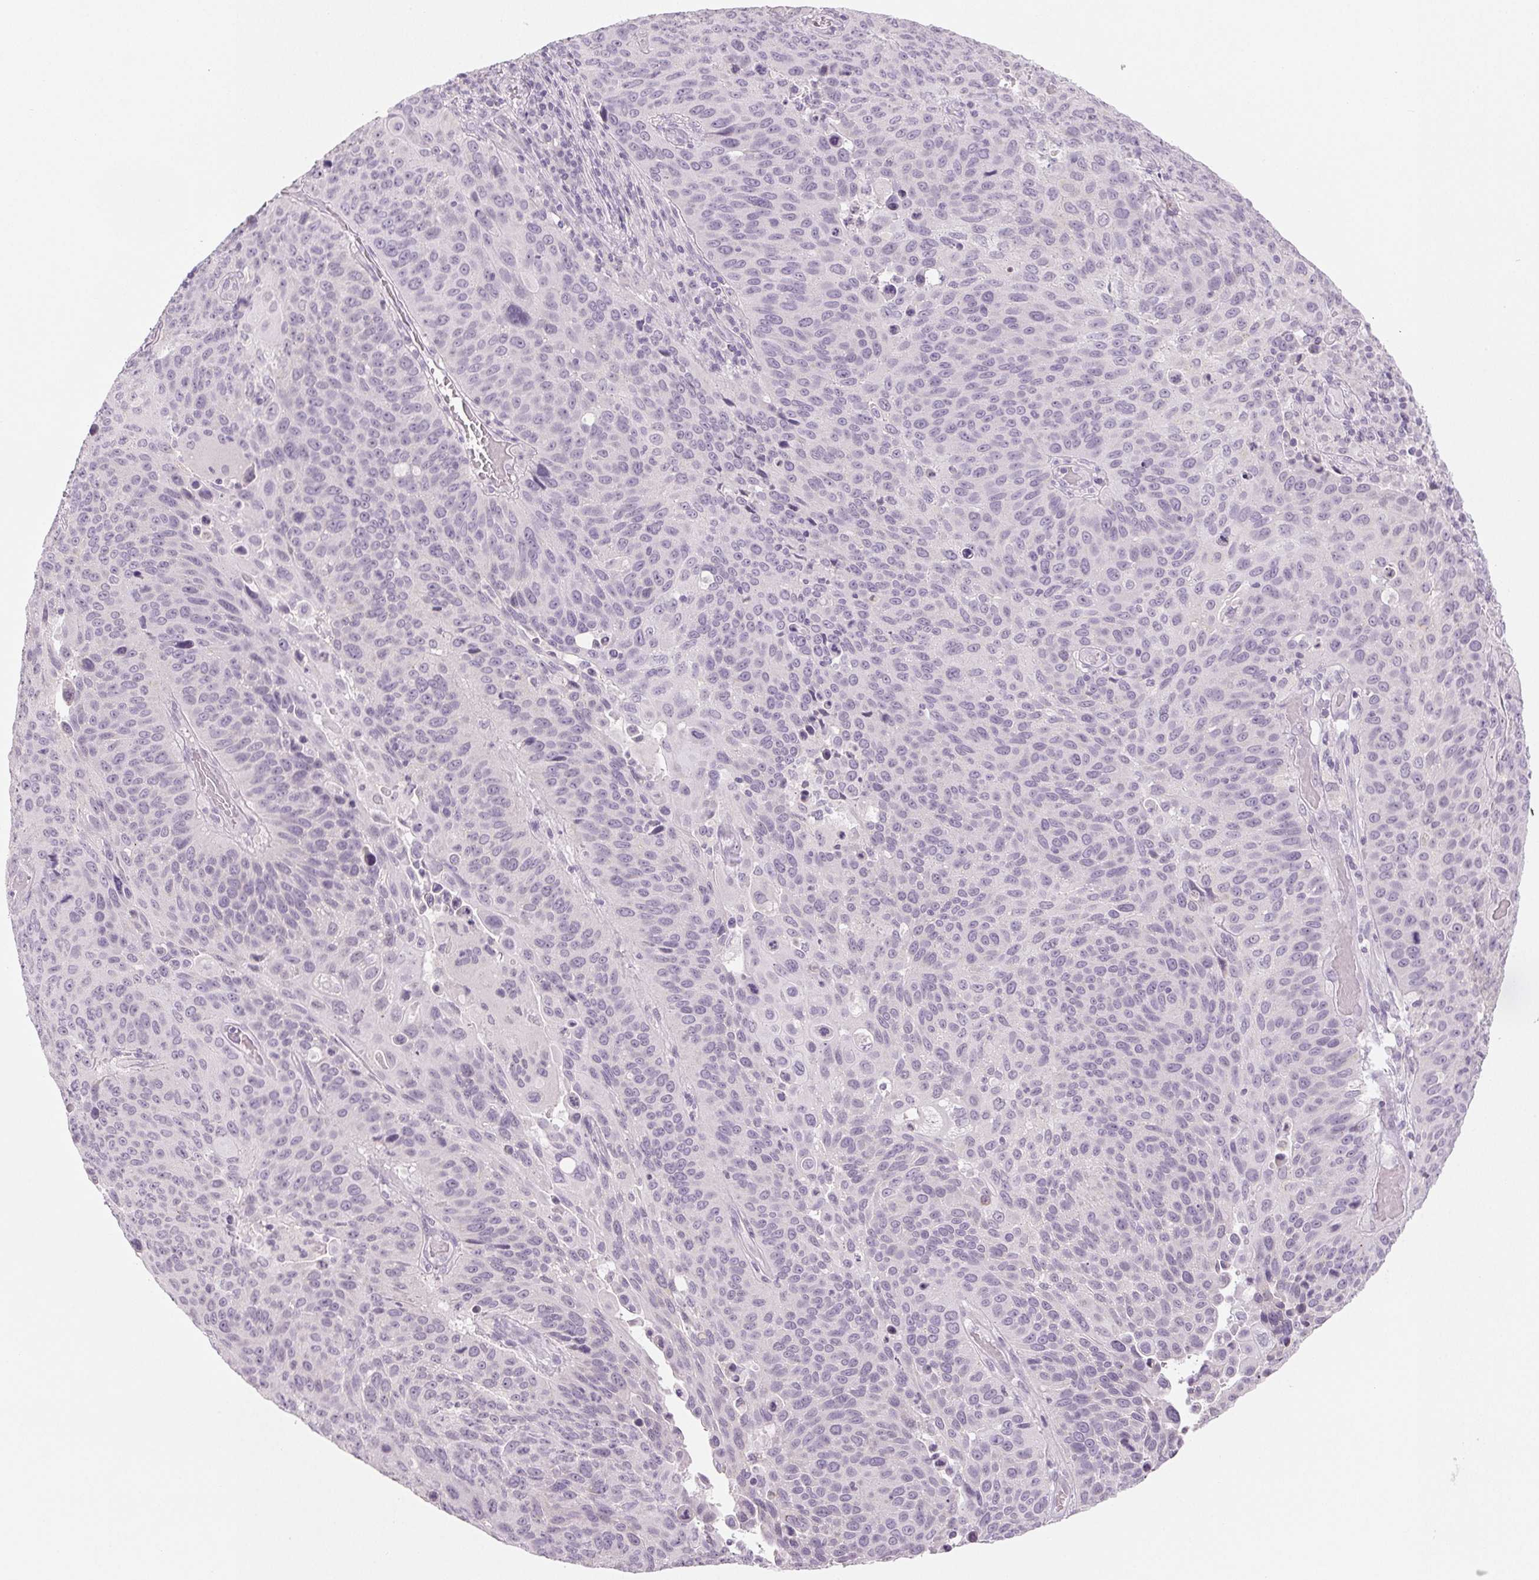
{"staining": {"intensity": "negative", "quantity": "none", "location": "none"}, "tissue": "lung cancer", "cell_type": "Tumor cells", "image_type": "cancer", "snomed": [{"axis": "morphology", "description": "Squamous cell carcinoma, NOS"}, {"axis": "topography", "description": "Lung"}], "caption": "A histopathology image of lung squamous cell carcinoma stained for a protein displays no brown staining in tumor cells.", "gene": "EHHADH", "patient": {"sex": "male", "age": 68}}